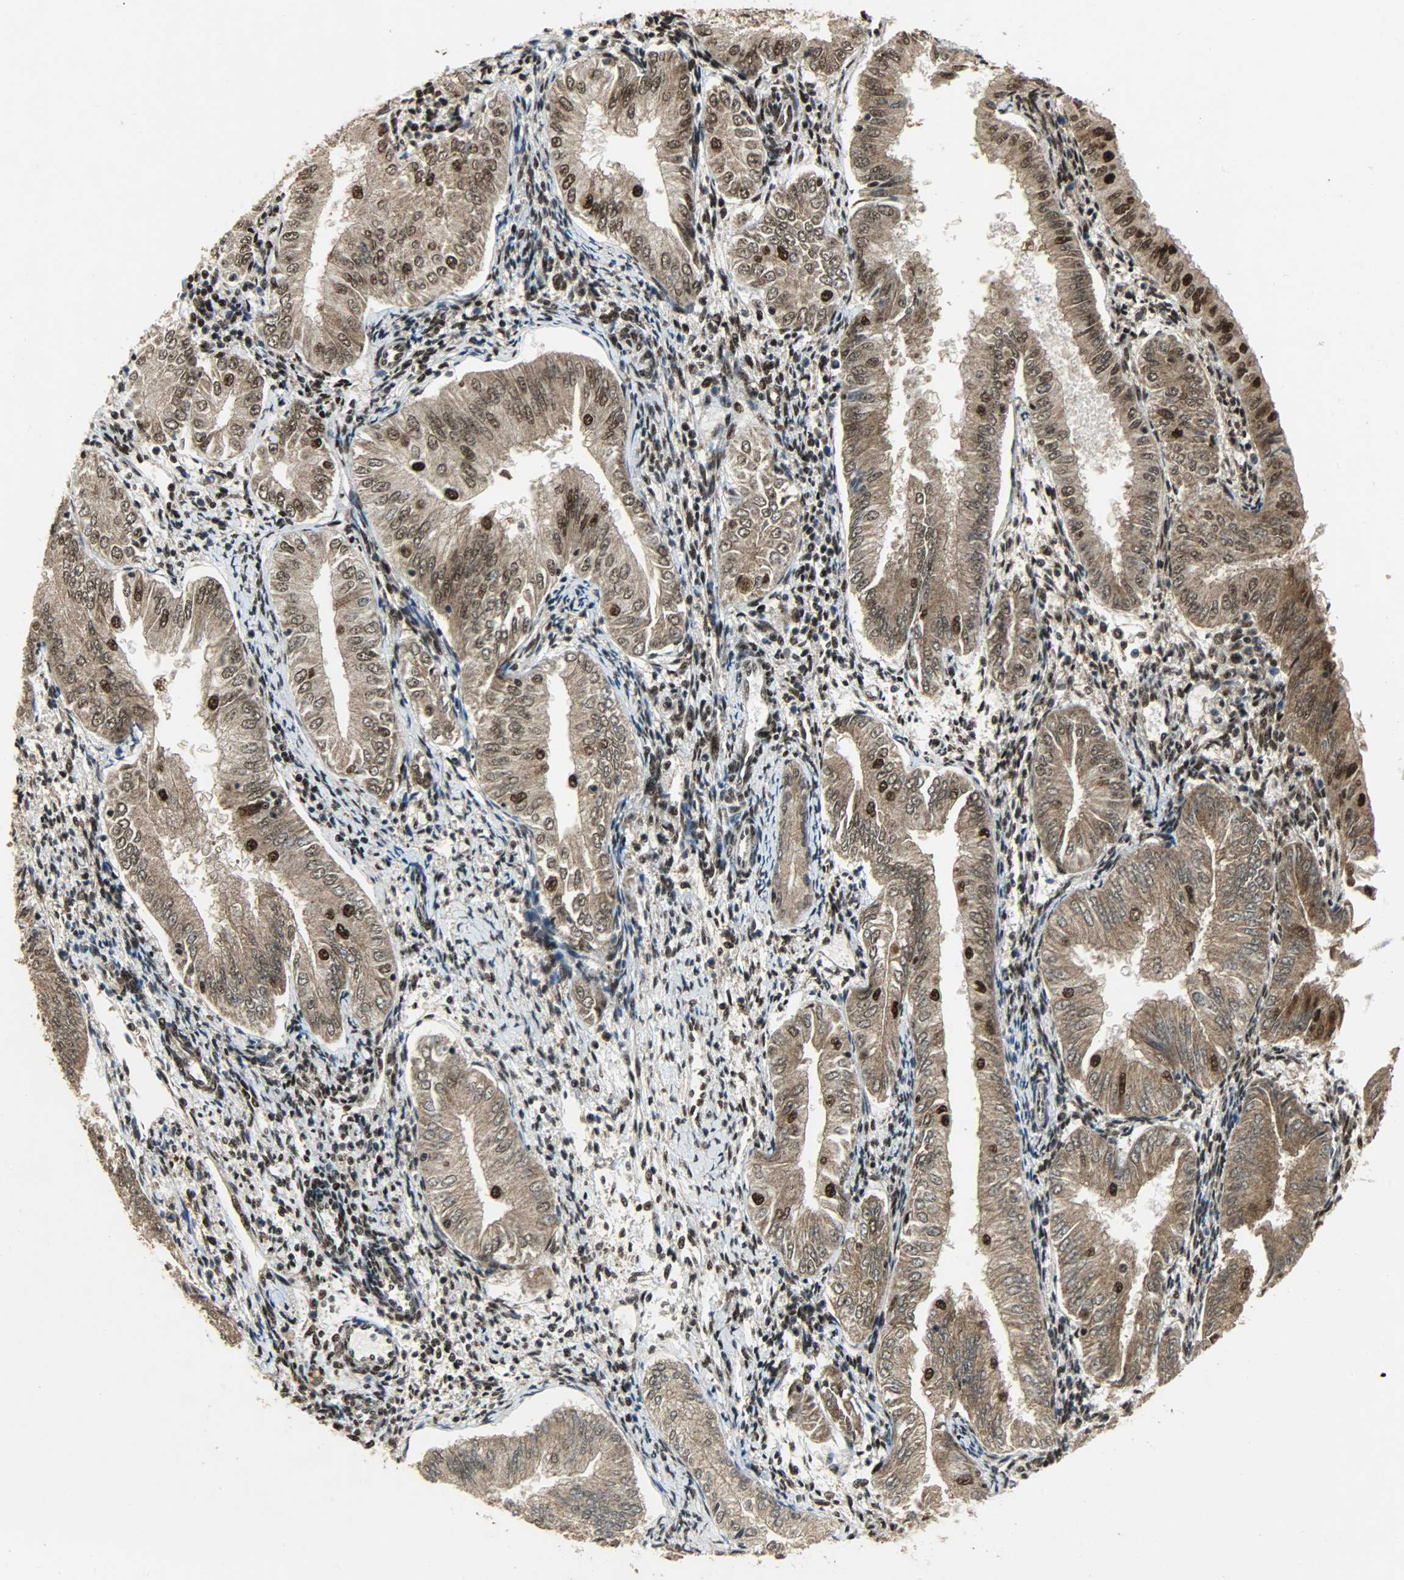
{"staining": {"intensity": "strong", "quantity": ">75%", "location": "cytoplasmic/membranous,nuclear"}, "tissue": "endometrial cancer", "cell_type": "Tumor cells", "image_type": "cancer", "snomed": [{"axis": "morphology", "description": "Adenocarcinoma, NOS"}, {"axis": "topography", "description": "Endometrium"}], "caption": "Brown immunohistochemical staining in adenocarcinoma (endometrial) displays strong cytoplasmic/membranous and nuclear expression in approximately >75% of tumor cells.", "gene": "SSB", "patient": {"sex": "female", "age": 53}}